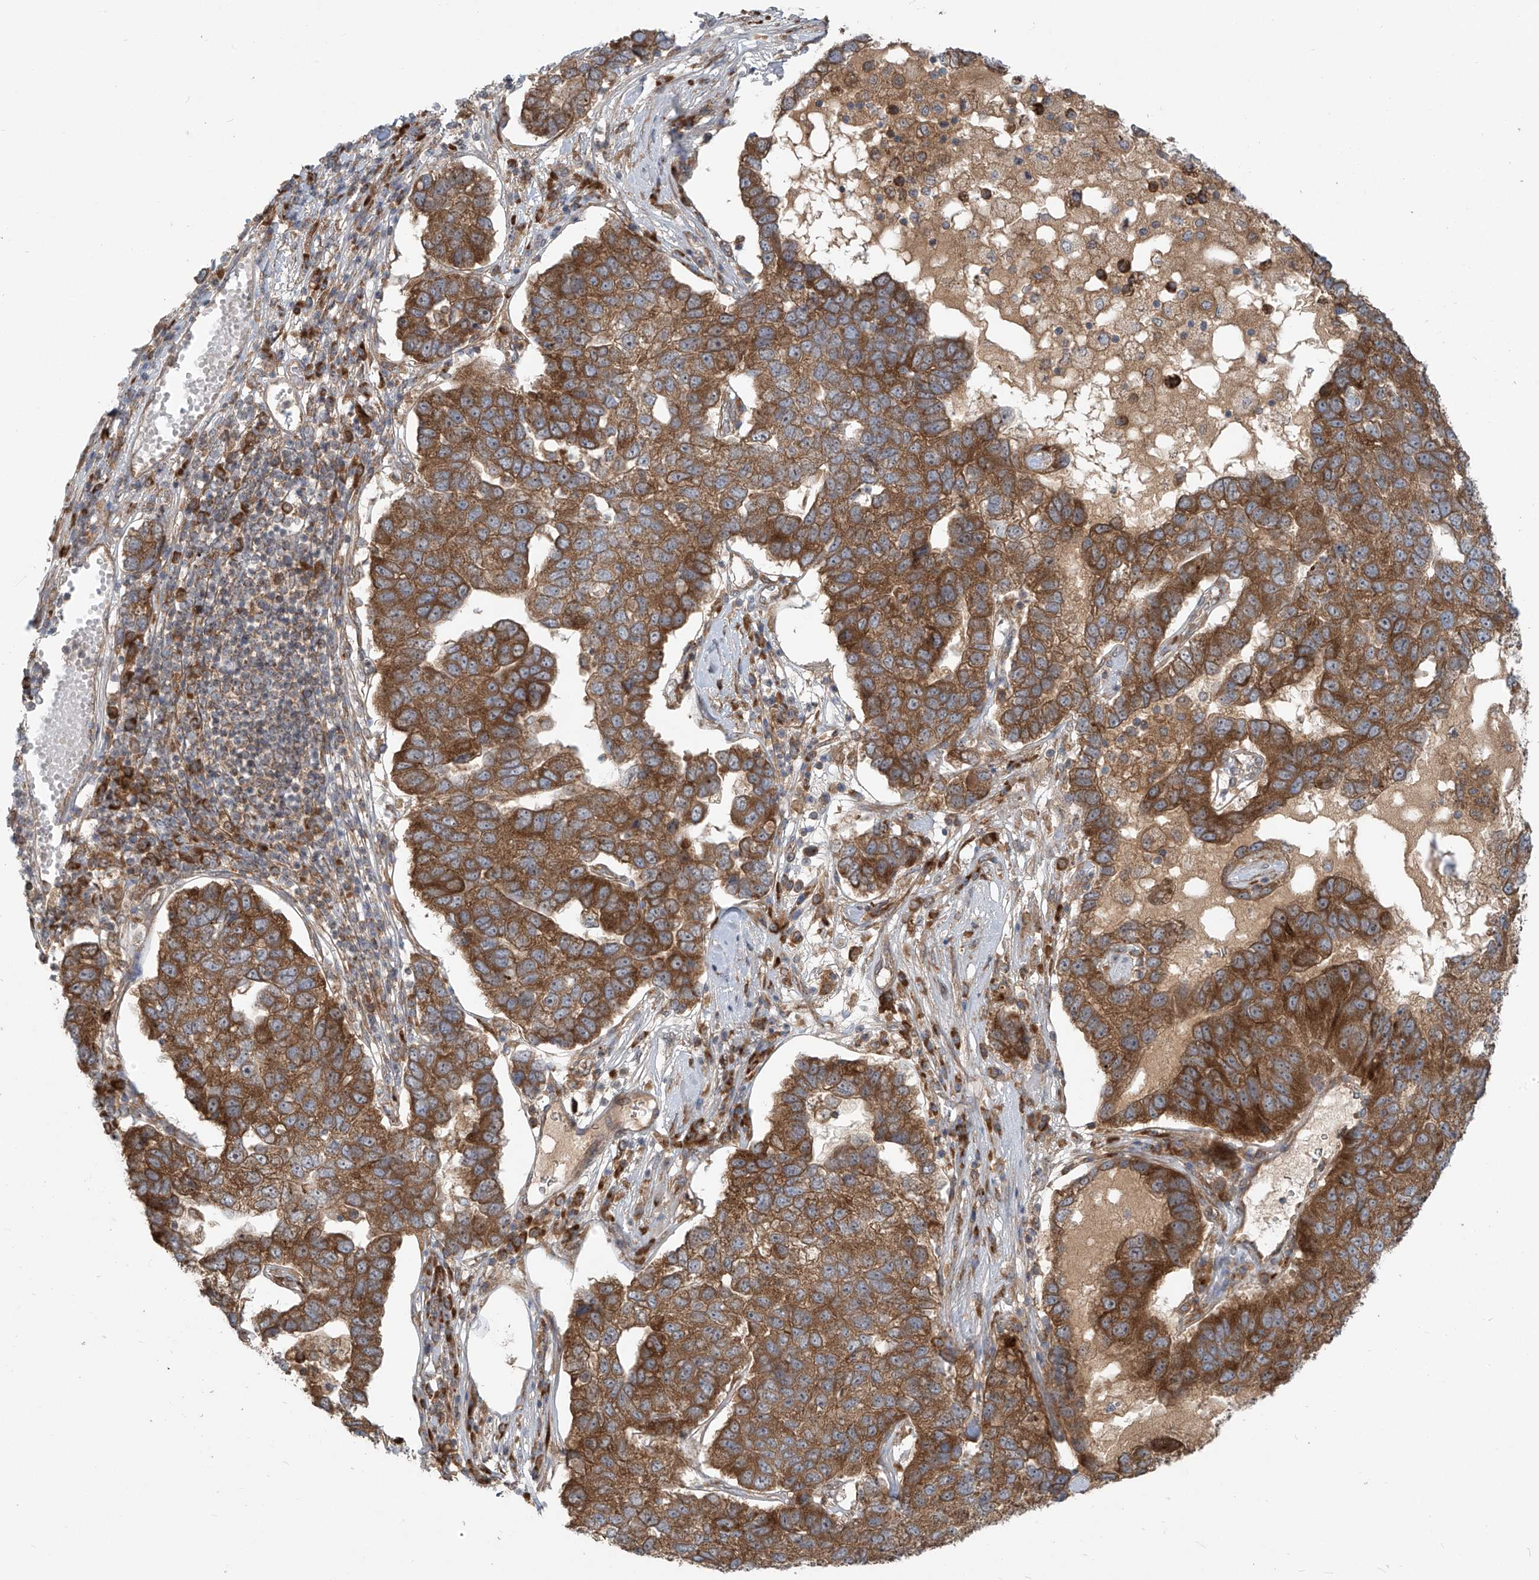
{"staining": {"intensity": "strong", "quantity": ">75%", "location": "cytoplasmic/membranous"}, "tissue": "pancreatic cancer", "cell_type": "Tumor cells", "image_type": "cancer", "snomed": [{"axis": "morphology", "description": "Adenocarcinoma, NOS"}, {"axis": "topography", "description": "Pancreas"}], "caption": "Adenocarcinoma (pancreatic) stained with a brown dye displays strong cytoplasmic/membranous positive staining in about >75% of tumor cells.", "gene": "KATNIP", "patient": {"sex": "female", "age": 61}}